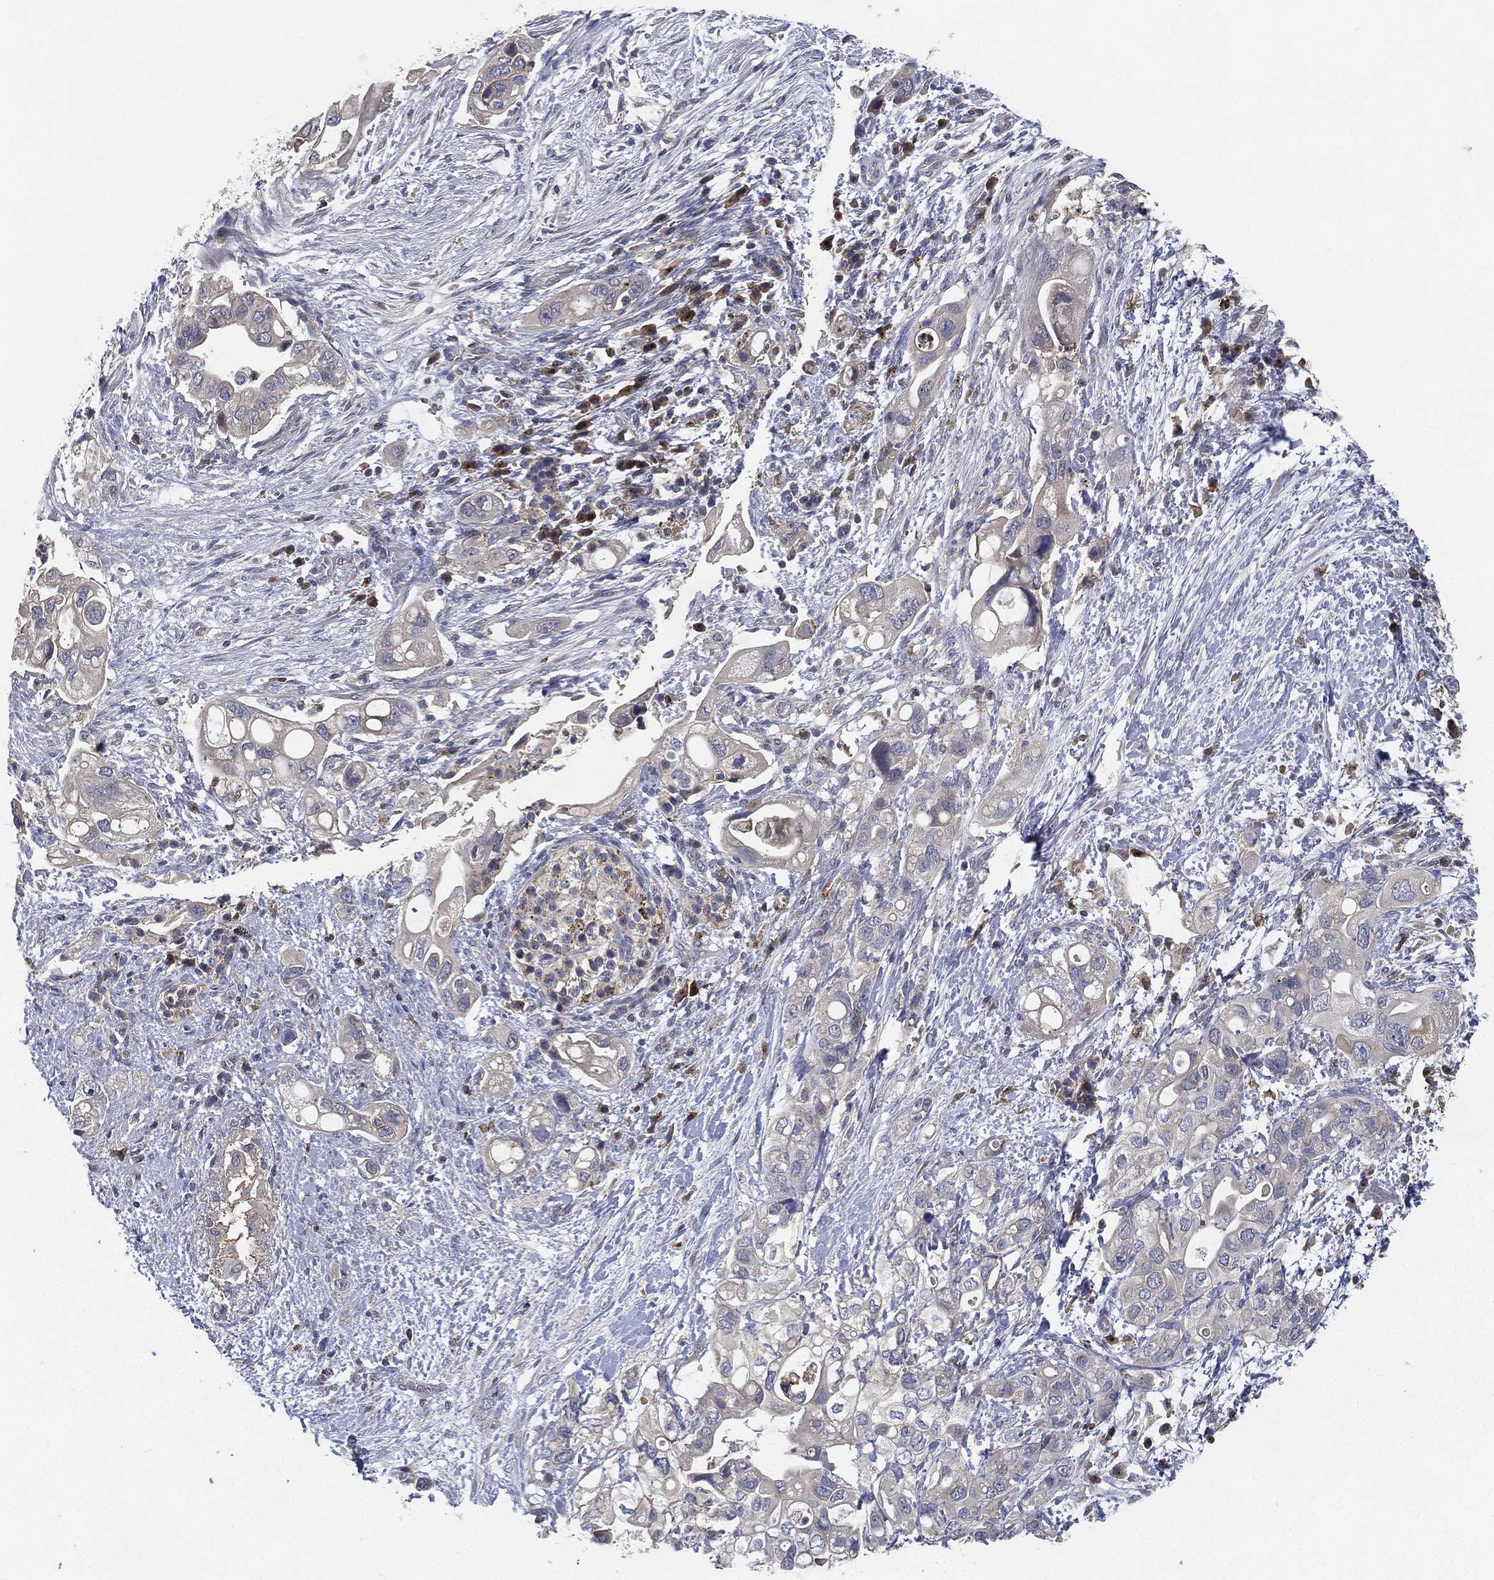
{"staining": {"intensity": "negative", "quantity": "none", "location": "none"}, "tissue": "pancreatic cancer", "cell_type": "Tumor cells", "image_type": "cancer", "snomed": [{"axis": "morphology", "description": "Adenocarcinoma, NOS"}, {"axis": "topography", "description": "Pancreas"}], "caption": "There is no significant staining in tumor cells of pancreatic cancer. (DAB (3,3'-diaminobenzidine) immunohistochemistry with hematoxylin counter stain).", "gene": "CFAP251", "patient": {"sex": "female", "age": 72}}